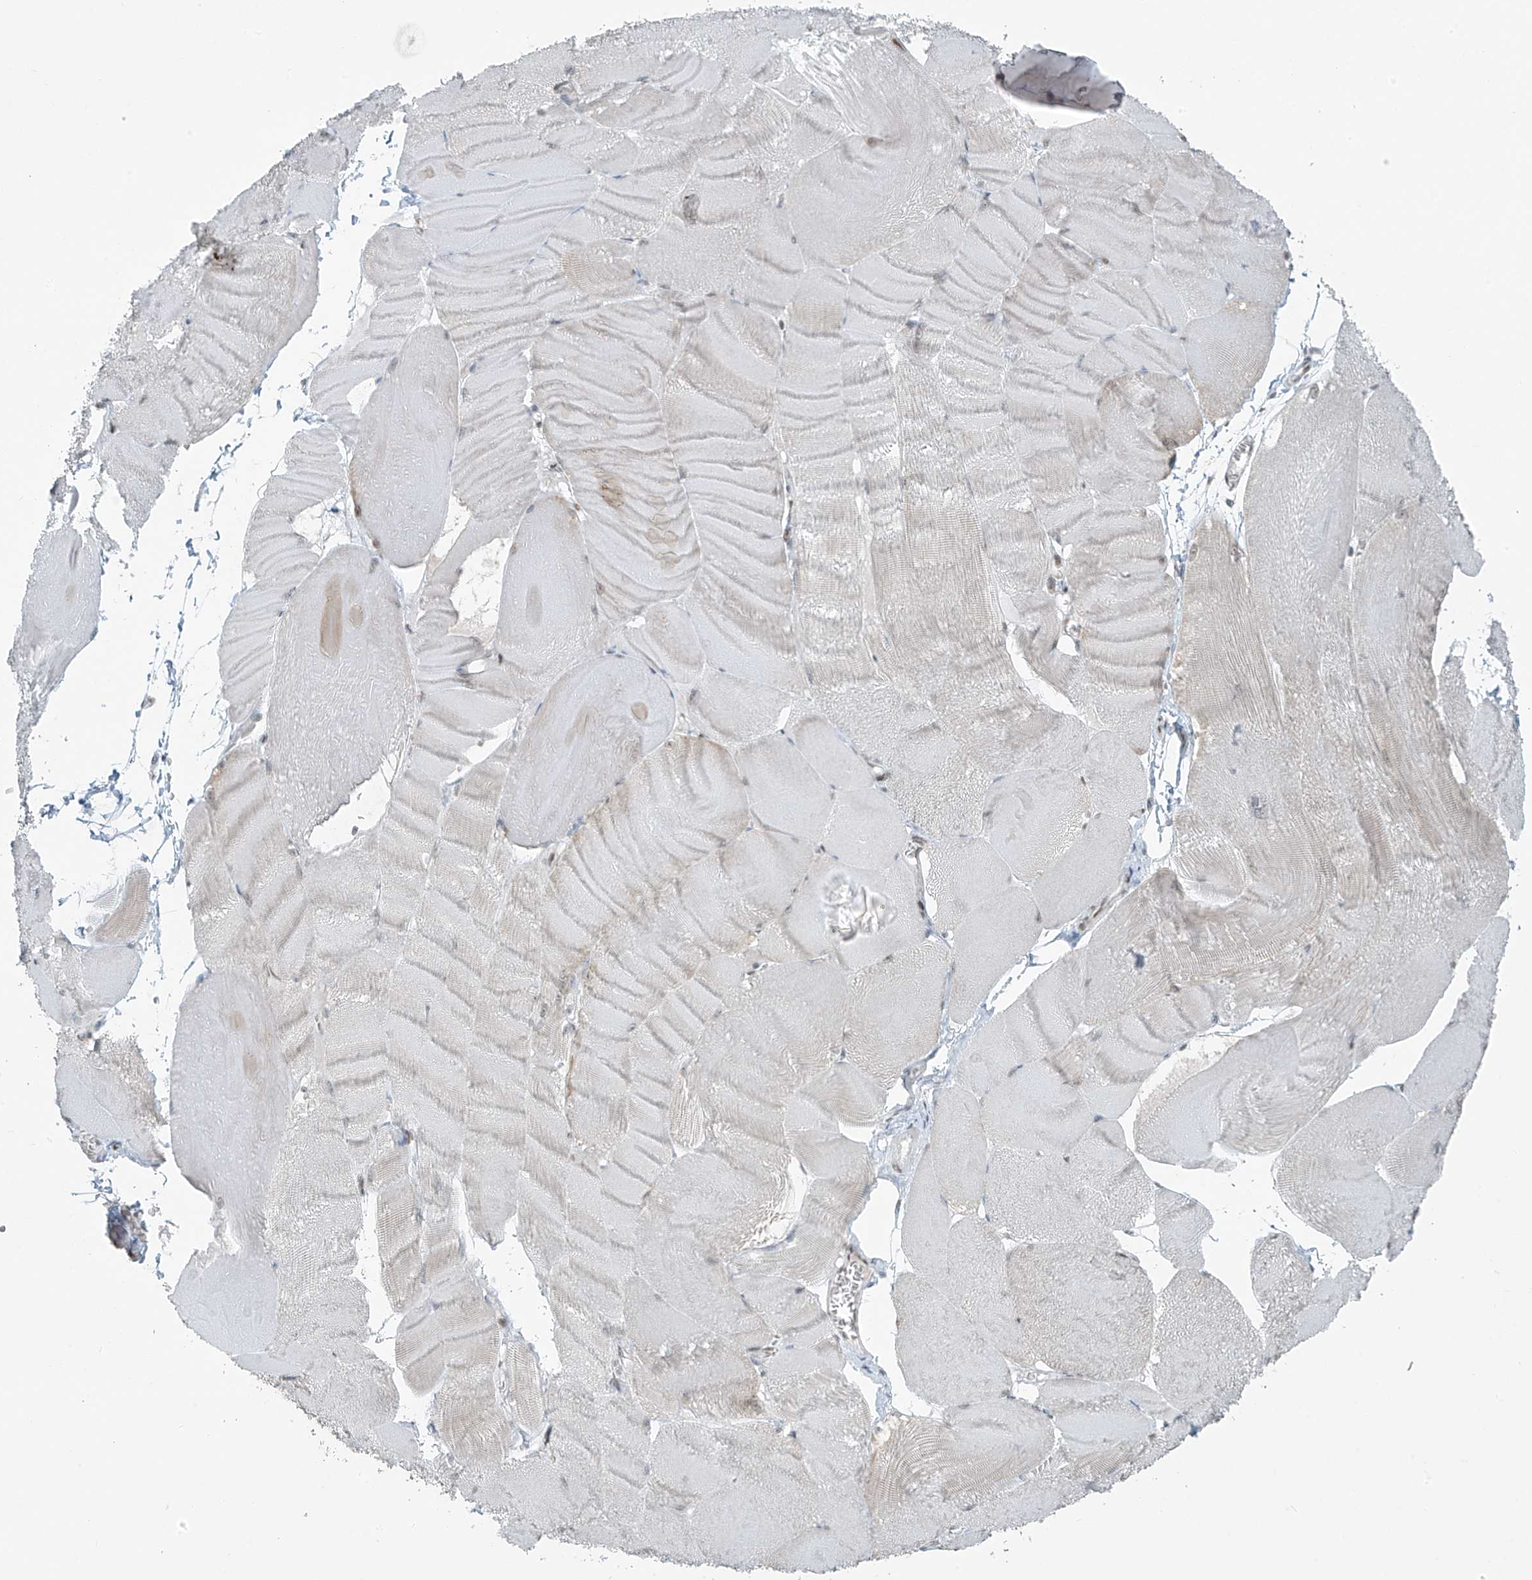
{"staining": {"intensity": "moderate", "quantity": "<25%", "location": "nuclear"}, "tissue": "skeletal muscle", "cell_type": "Myocytes", "image_type": "normal", "snomed": [{"axis": "morphology", "description": "Normal tissue, NOS"}, {"axis": "morphology", "description": "Basal cell carcinoma"}, {"axis": "topography", "description": "Skeletal muscle"}], "caption": "Human skeletal muscle stained for a protein (brown) shows moderate nuclear positive expression in approximately <25% of myocytes.", "gene": "WRNIP1", "patient": {"sex": "female", "age": 64}}